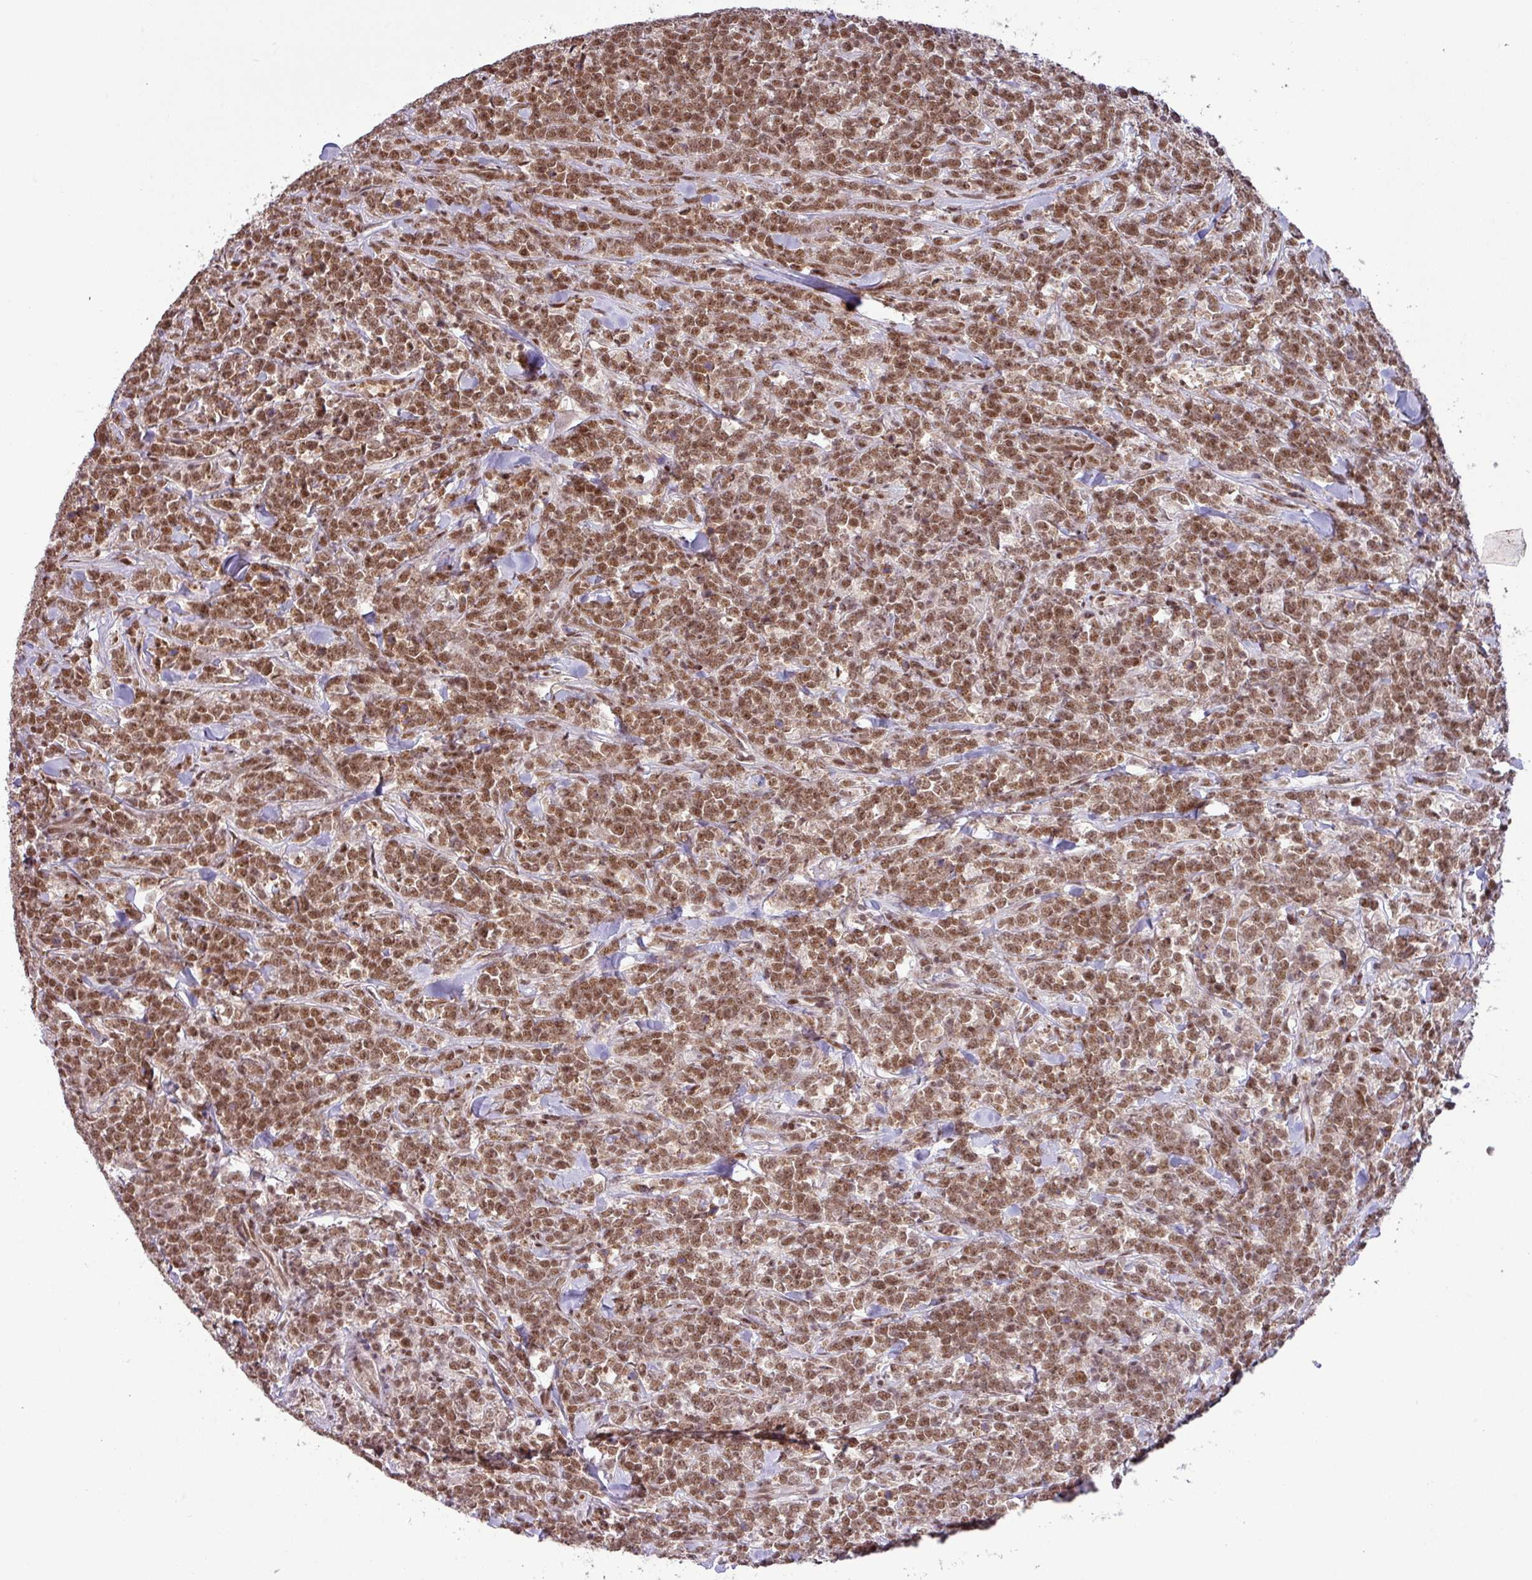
{"staining": {"intensity": "moderate", "quantity": ">75%", "location": "nuclear"}, "tissue": "lymphoma", "cell_type": "Tumor cells", "image_type": "cancer", "snomed": [{"axis": "morphology", "description": "Malignant lymphoma, non-Hodgkin's type, High grade"}, {"axis": "topography", "description": "Small intestine"}, {"axis": "topography", "description": "Colon"}], "caption": "Protein staining of malignant lymphoma, non-Hodgkin's type (high-grade) tissue displays moderate nuclear positivity in approximately >75% of tumor cells.", "gene": "SRSF2", "patient": {"sex": "male", "age": 8}}